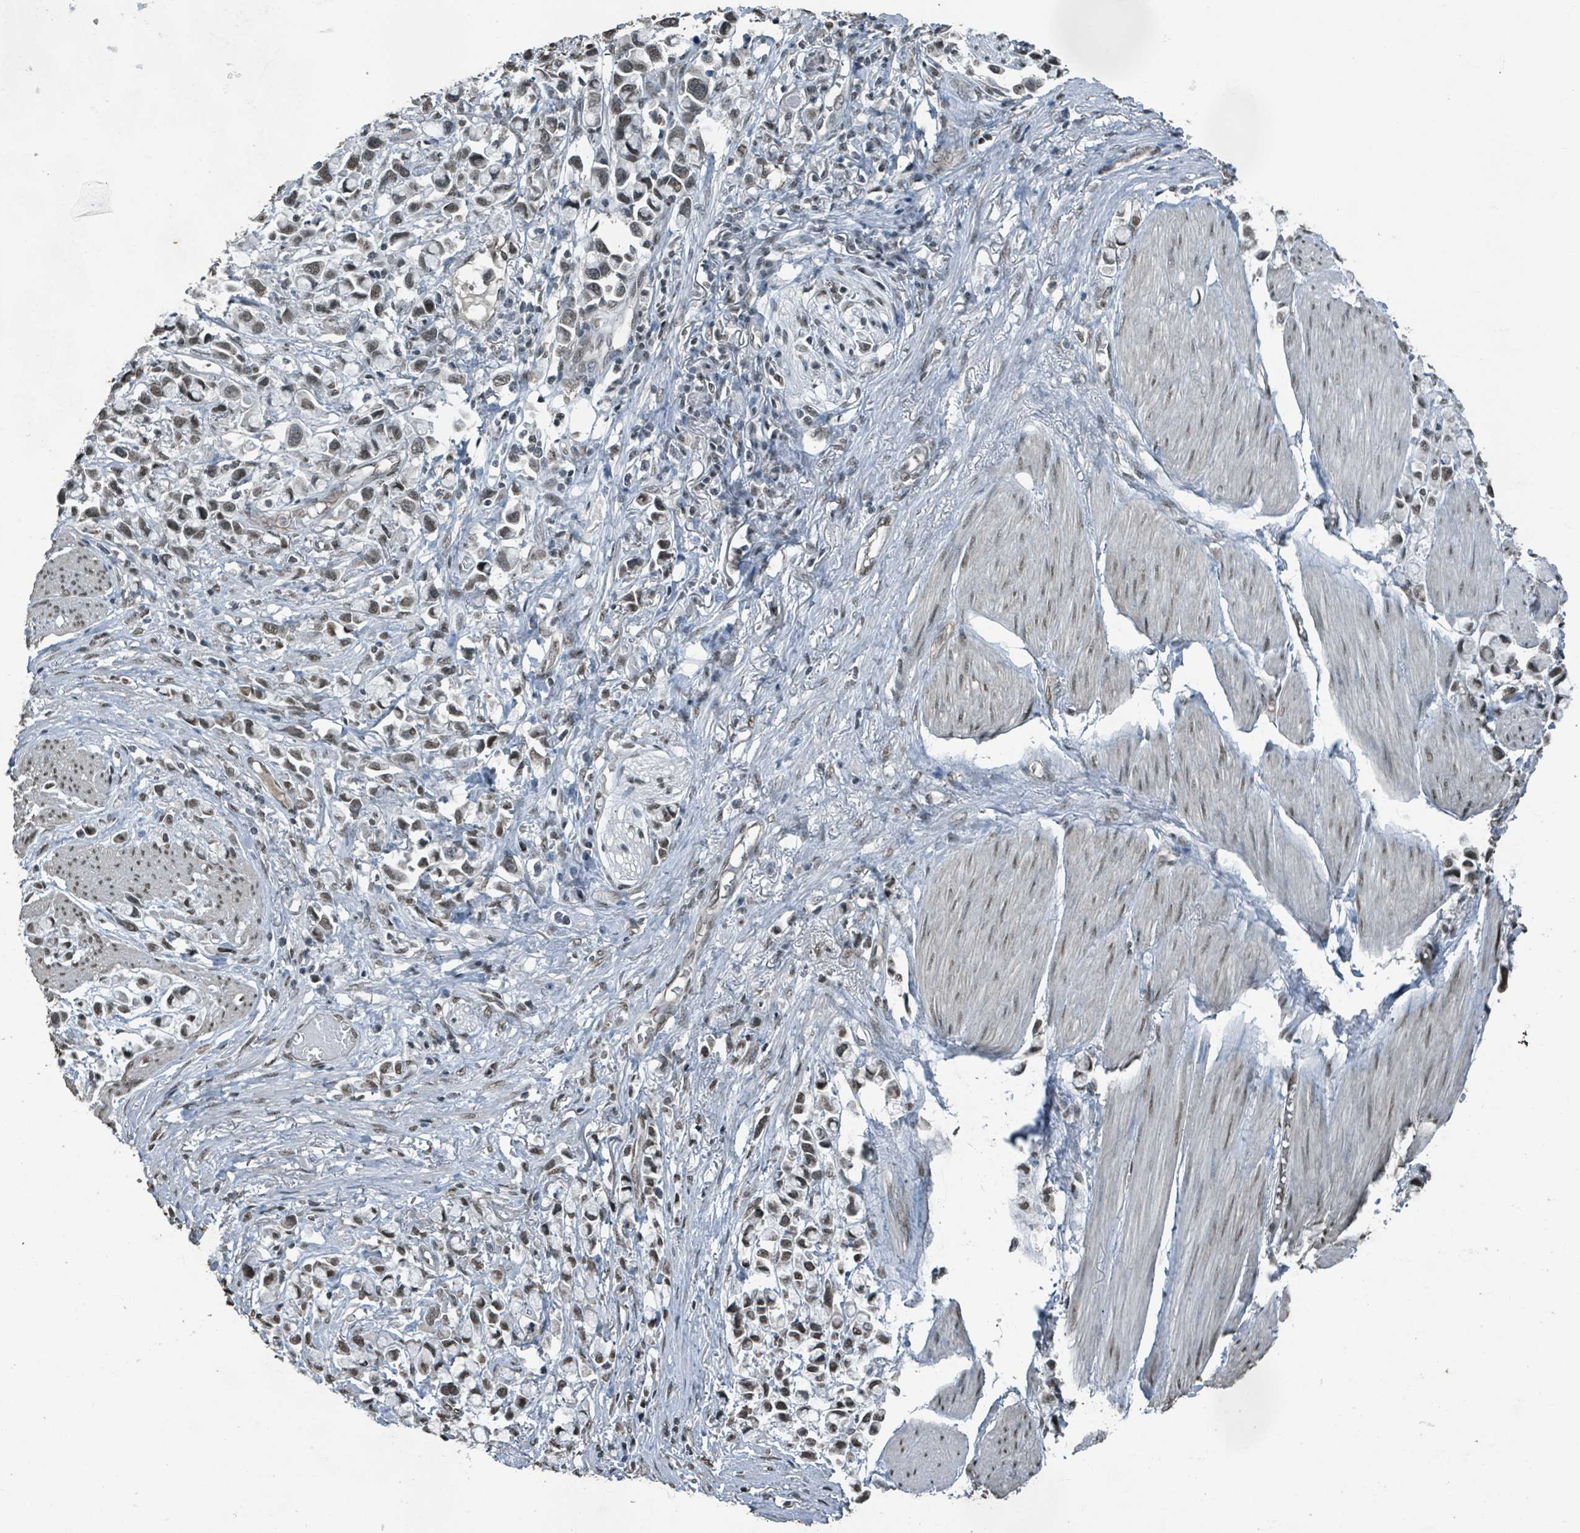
{"staining": {"intensity": "weak", "quantity": ">75%", "location": "nuclear"}, "tissue": "stomach cancer", "cell_type": "Tumor cells", "image_type": "cancer", "snomed": [{"axis": "morphology", "description": "Adenocarcinoma, NOS"}, {"axis": "topography", "description": "Stomach"}], "caption": "A brown stain shows weak nuclear positivity of a protein in adenocarcinoma (stomach) tumor cells.", "gene": "PHIP", "patient": {"sex": "female", "age": 81}}